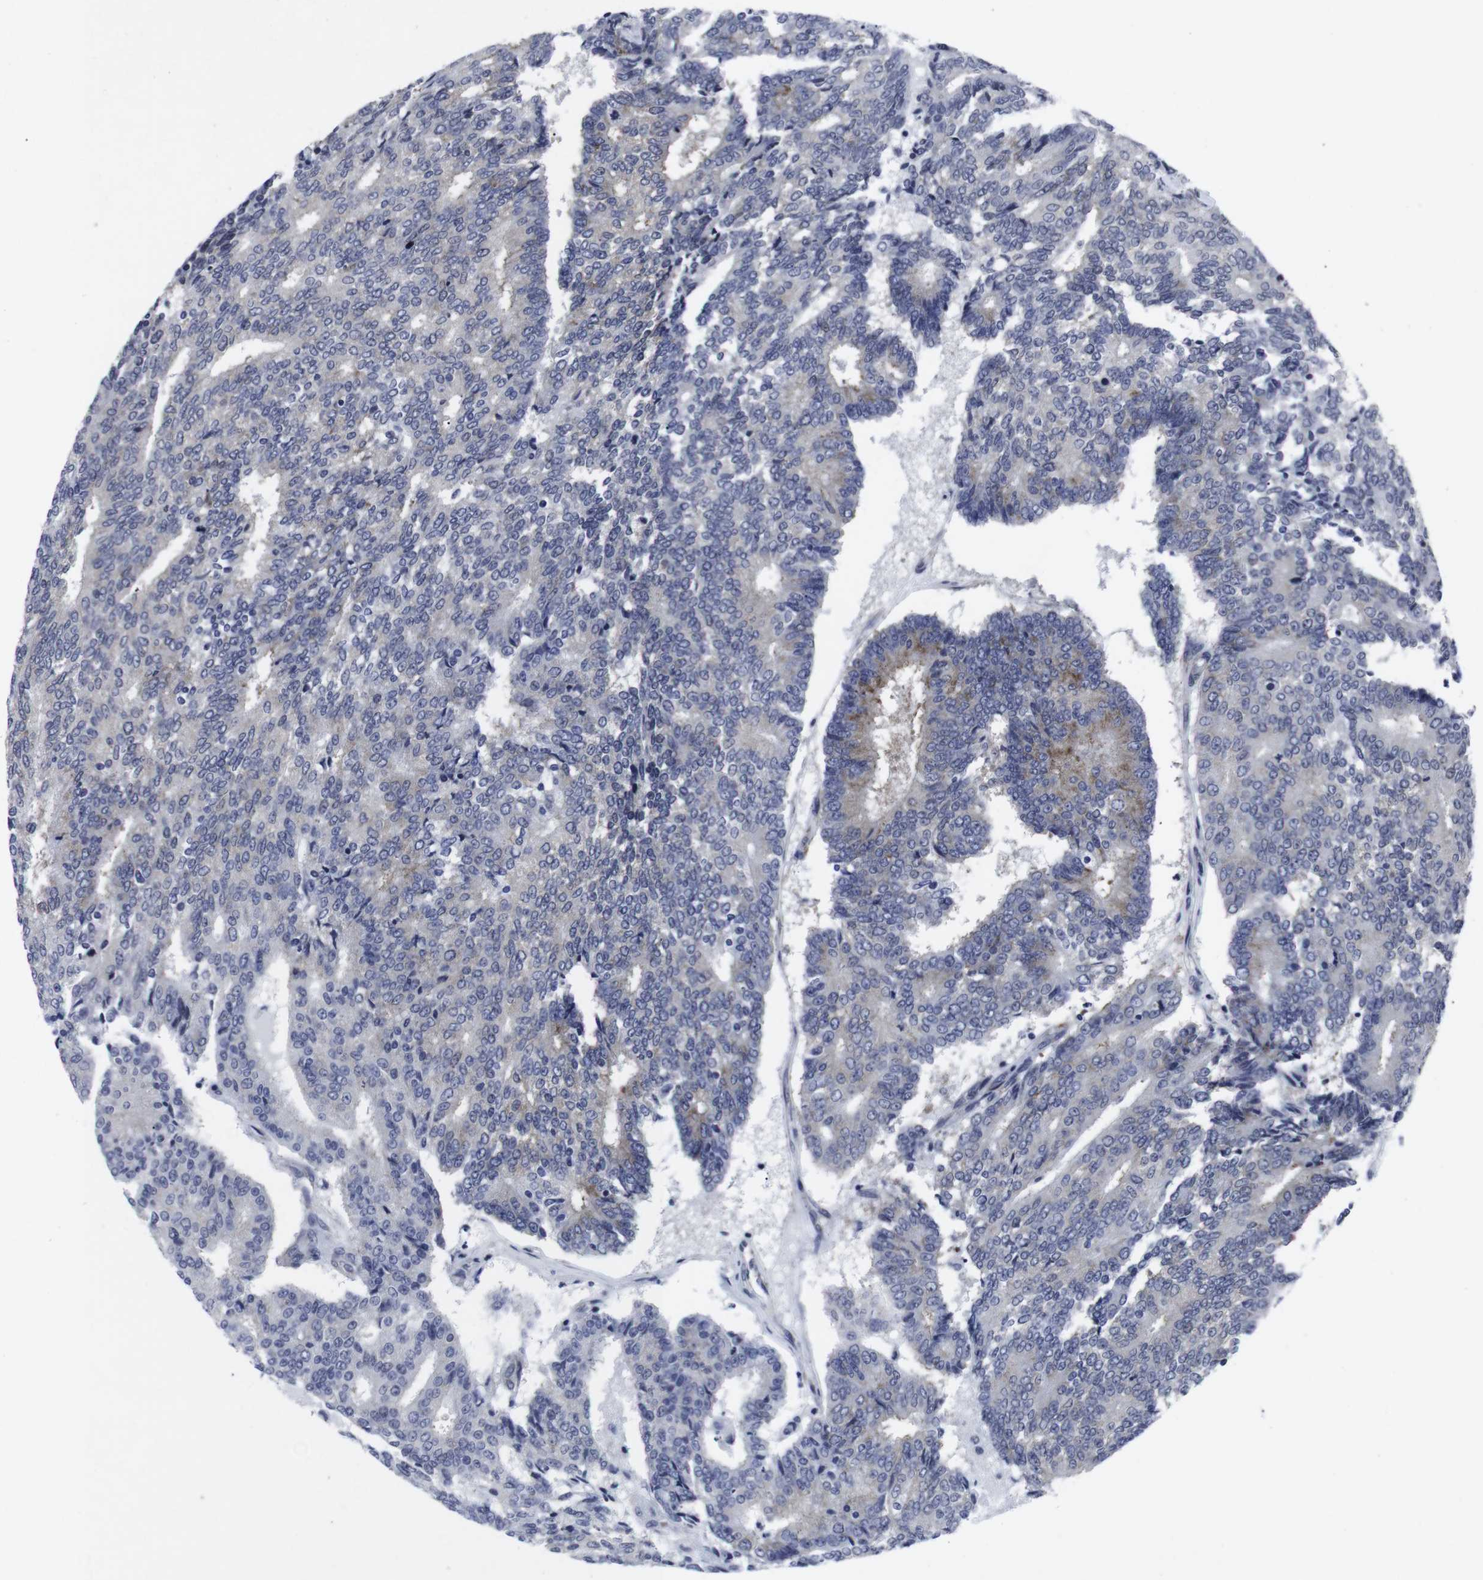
{"staining": {"intensity": "moderate", "quantity": "<25%", "location": "cytoplasmic/membranous"}, "tissue": "prostate cancer", "cell_type": "Tumor cells", "image_type": "cancer", "snomed": [{"axis": "morphology", "description": "Normal tissue, NOS"}, {"axis": "morphology", "description": "Adenocarcinoma, High grade"}, {"axis": "topography", "description": "Prostate"}, {"axis": "topography", "description": "Seminal veicle"}], "caption": "Prostate adenocarcinoma (high-grade) stained with immunohistochemistry (IHC) exhibits moderate cytoplasmic/membranous positivity in approximately <25% of tumor cells. The staining was performed using DAB, with brown indicating positive protein expression. Nuclei are stained blue with hematoxylin.", "gene": "GEMIN2", "patient": {"sex": "male", "age": 55}}